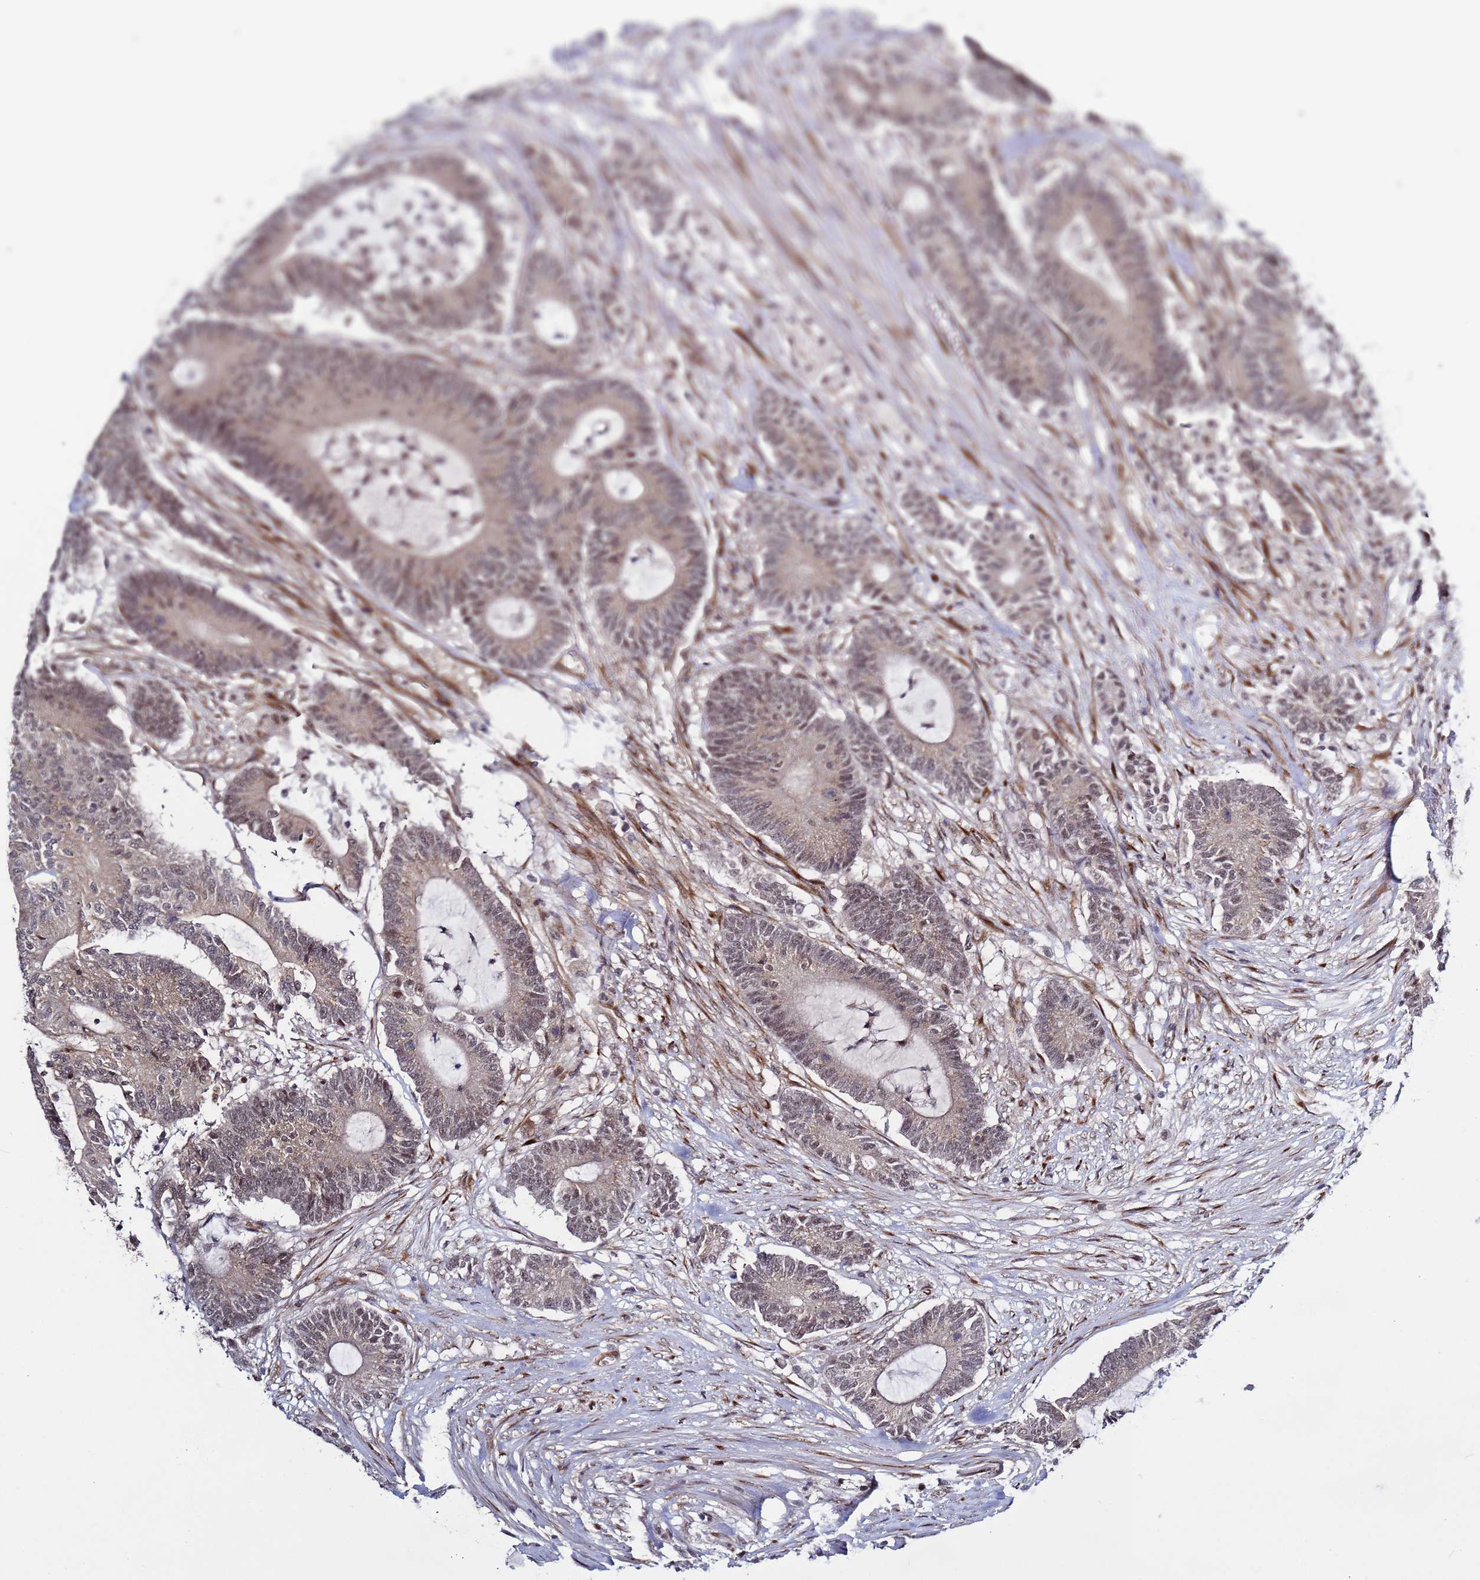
{"staining": {"intensity": "weak", "quantity": ">75%", "location": "cytoplasmic/membranous,nuclear"}, "tissue": "colorectal cancer", "cell_type": "Tumor cells", "image_type": "cancer", "snomed": [{"axis": "morphology", "description": "Adenocarcinoma, NOS"}, {"axis": "topography", "description": "Colon"}], "caption": "Protein analysis of colorectal adenocarcinoma tissue shows weak cytoplasmic/membranous and nuclear staining in approximately >75% of tumor cells. The staining was performed using DAB to visualize the protein expression in brown, while the nuclei were stained in blue with hematoxylin (Magnification: 20x).", "gene": "POLR2D", "patient": {"sex": "female", "age": 84}}